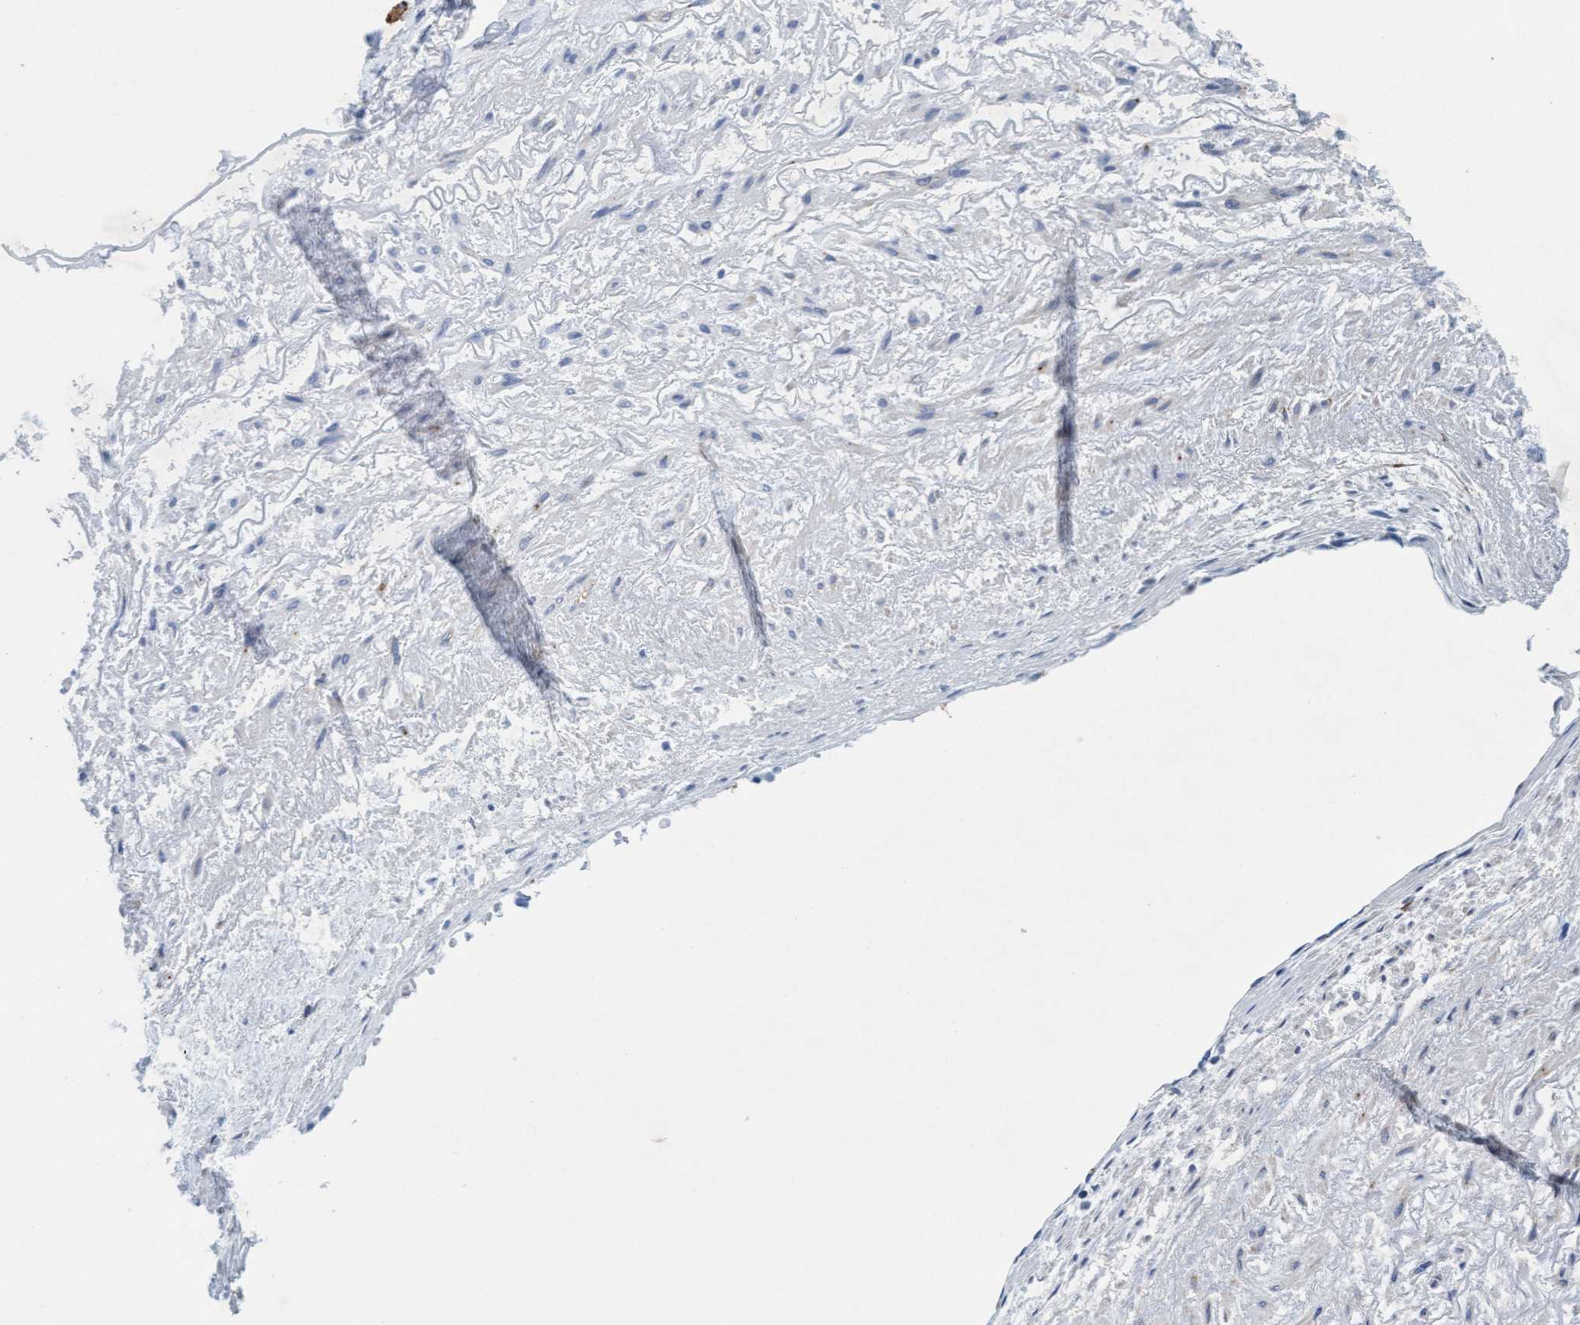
{"staining": {"intensity": "negative", "quantity": "none", "location": "none"}, "tissue": "adipose tissue", "cell_type": "Adipocytes", "image_type": "normal", "snomed": [{"axis": "morphology", "description": "Normal tissue, NOS"}, {"axis": "topography", "description": "Cartilage tissue"}, {"axis": "topography", "description": "Lung"}], "caption": "IHC of normal human adipose tissue shows no positivity in adipocytes.", "gene": "SGSH", "patient": {"sex": "female", "age": 77}}